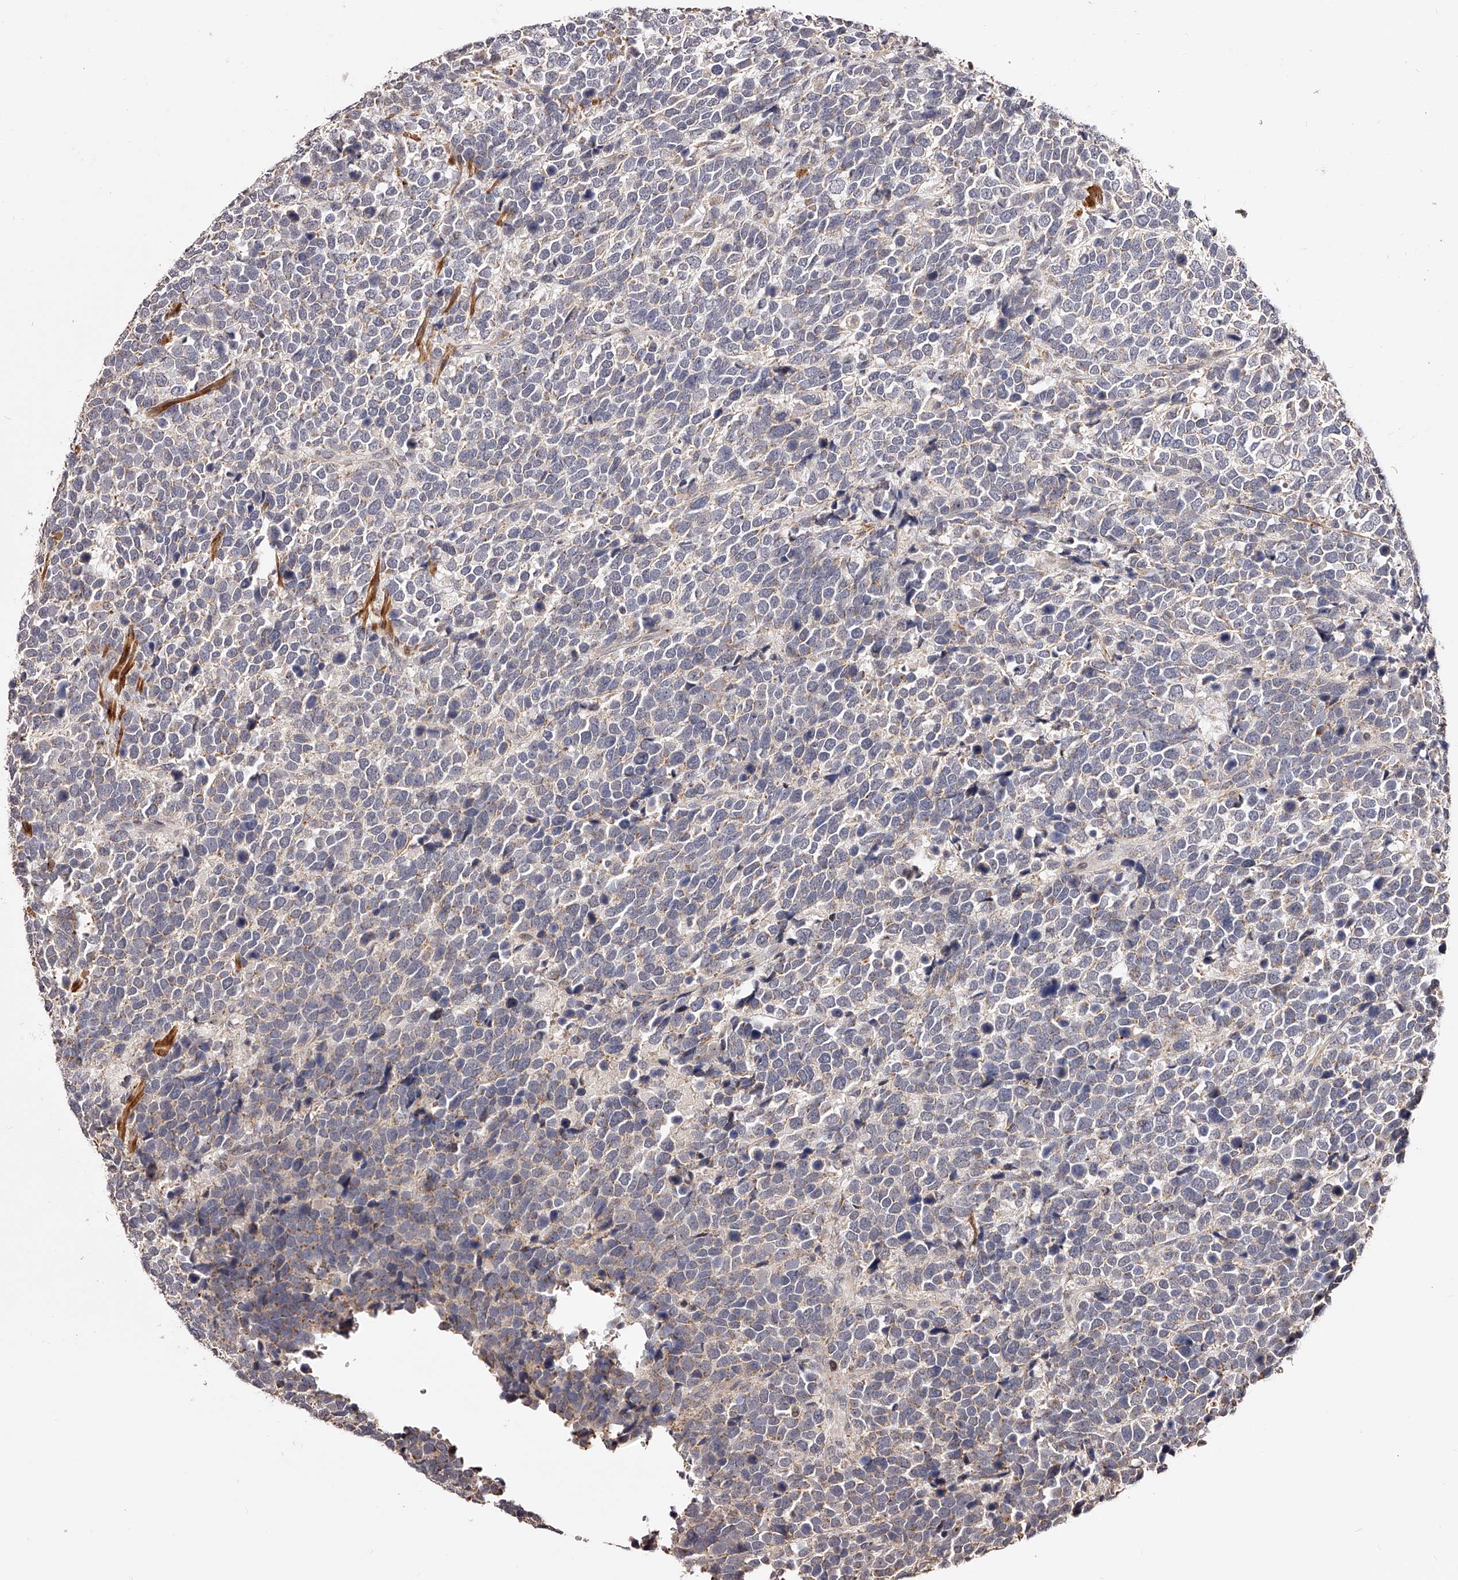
{"staining": {"intensity": "weak", "quantity": "<25%", "location": "cytoplasmic/membranous"}, "tissue": "urothelial cancer", "cell_type": "Tumor cells", "image_type": "cancer", "snomed": [{"axis": "morphology", "description": "Urothelial carcinoma, High grade"}, {"axis": "topography", "description": "Urinary bladder"}], "caption": "Immunohistochemistry (IHC) photomicrograph of neoplastic tissue: human high-grade urothelial carcinoma stained with DAB (3,3'-diaminobenzidine) shows no significant protein expression in tumor cells.", "gene": "ZNF502", "patient": {"sex": "female", "age": 82}}